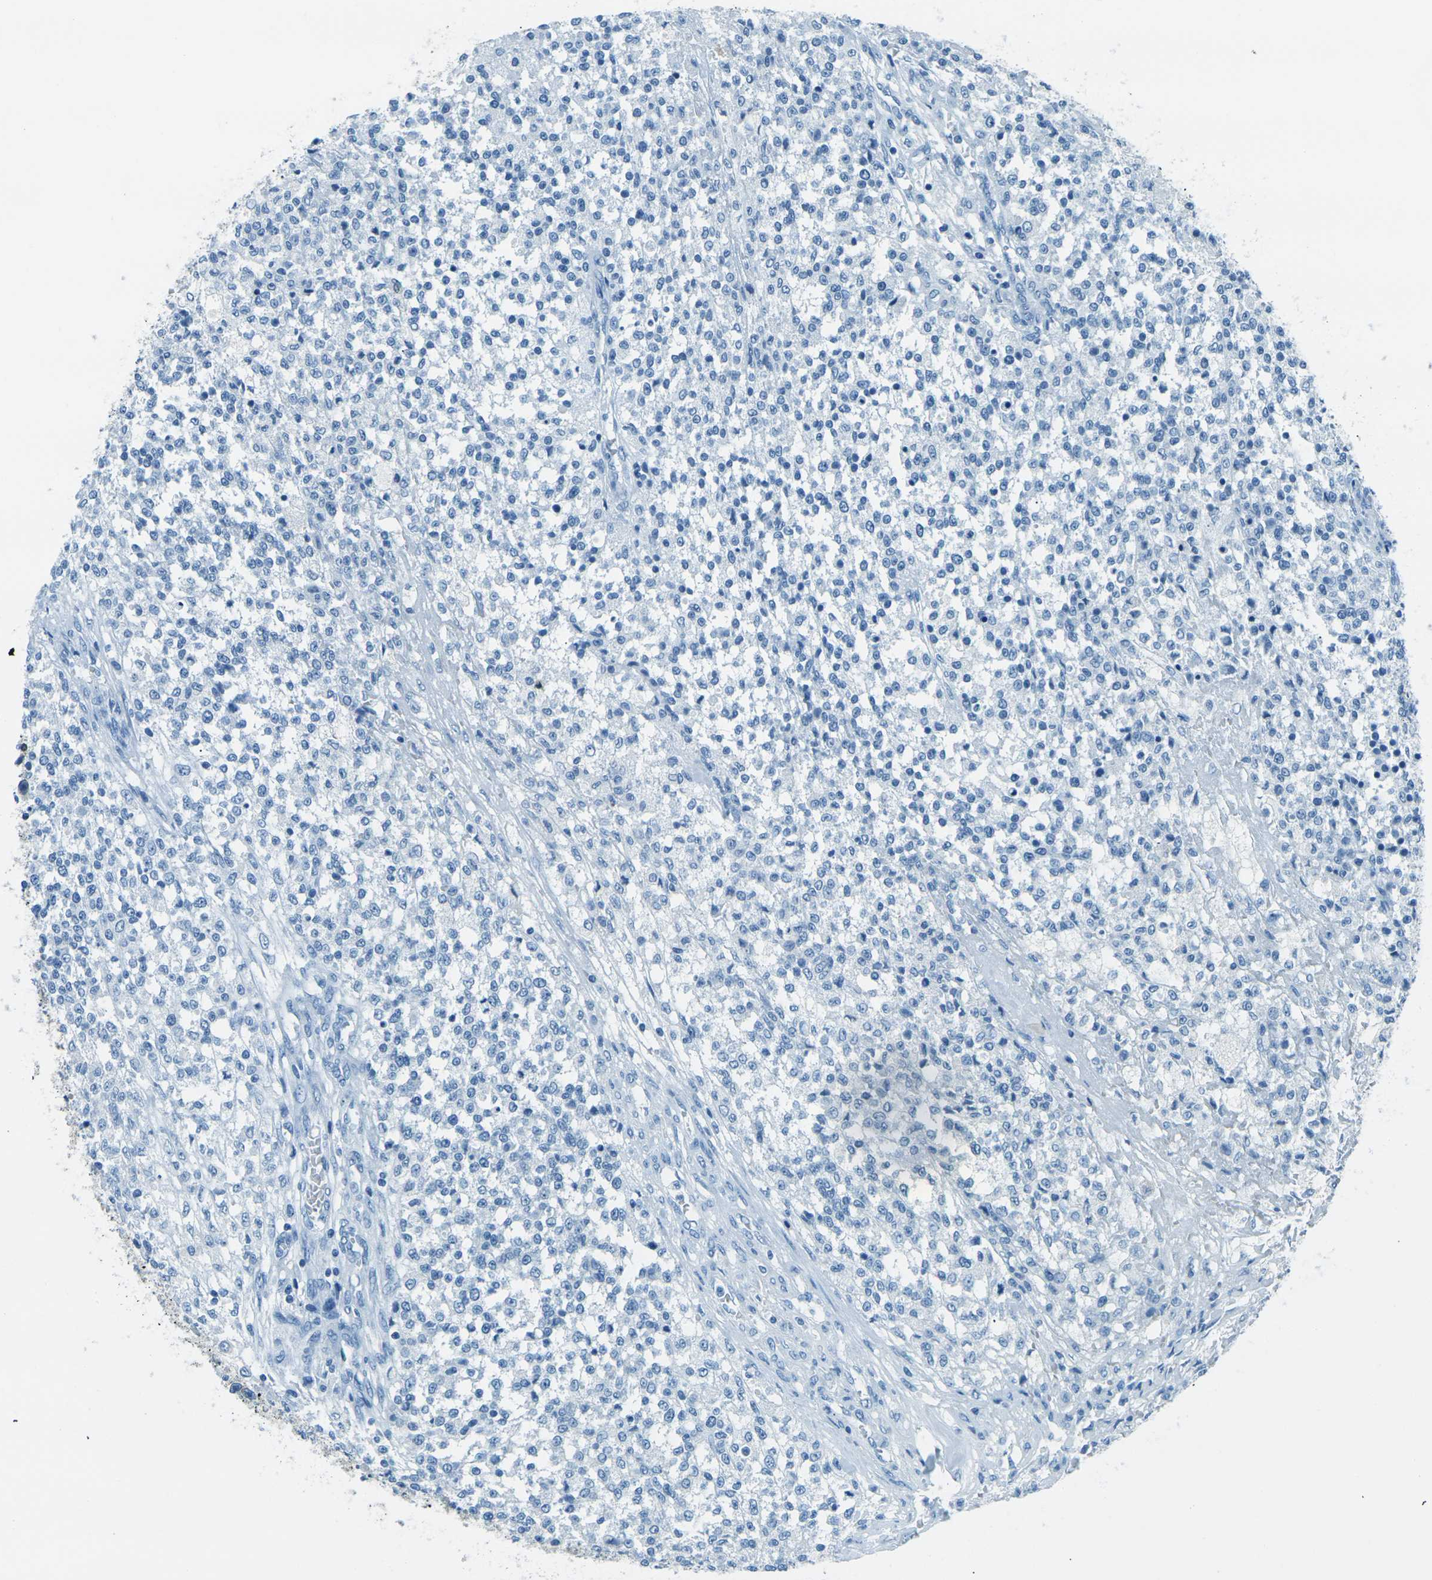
{"staining": {"intensity": "negative", "quantity": "none", "location": "none"}, "tissue": "testis cancer", "cell_type": "Tumor cells", "image_type": "cancer", "snomed": [{"axis": "morphology", "description": "Seminoma, NOS"}, {"axis": "topography", "description": "Testis"}], "caption": "Immunohistochemistry image of neoplastic tissue: seminoma (testis) stained with DAB (3,3'-diaminobenzidine) exhibits no significant protein positivity in tumor cells.", "gene": "OCLN", "patient": {"sex": "male", "age": 59}}